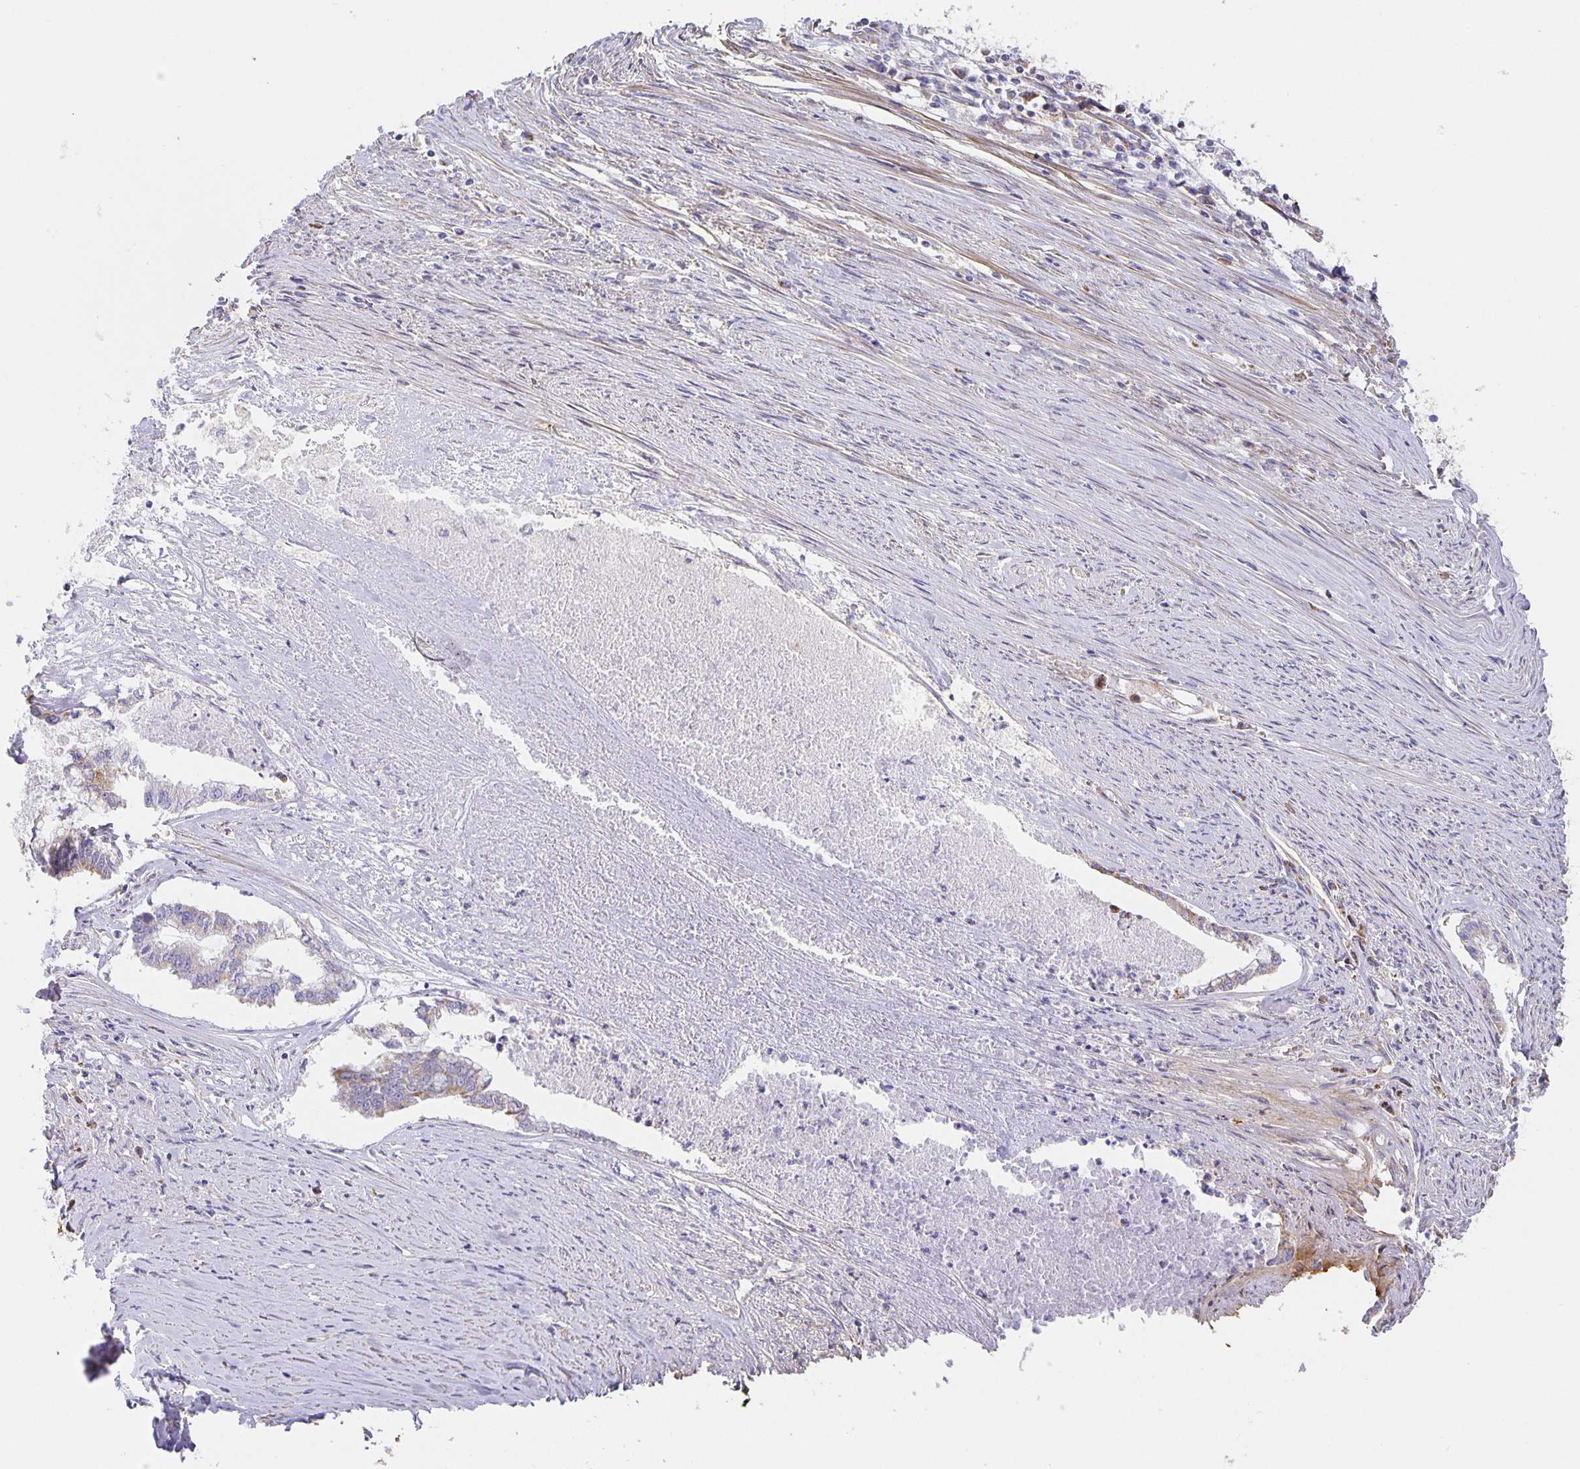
{"staining": {"intensity": "negative", "quantity": "none", "location": "none"}, "tissue": "endometrial cancer", "cell_type": "Tumor cells", "image_type": "cancer", "snomed": [{"axis": "morphology", "description": "Adenocarcinoma, NOS"}, {"axis": "topography", "description": "Endometrium"}], "caption": "The IHC histopathology image has no significant positivity in tumor cells of endometrial cancer tissue.", "gene": "FLRT3", "patient": {"sex": "female", "age": 79}}